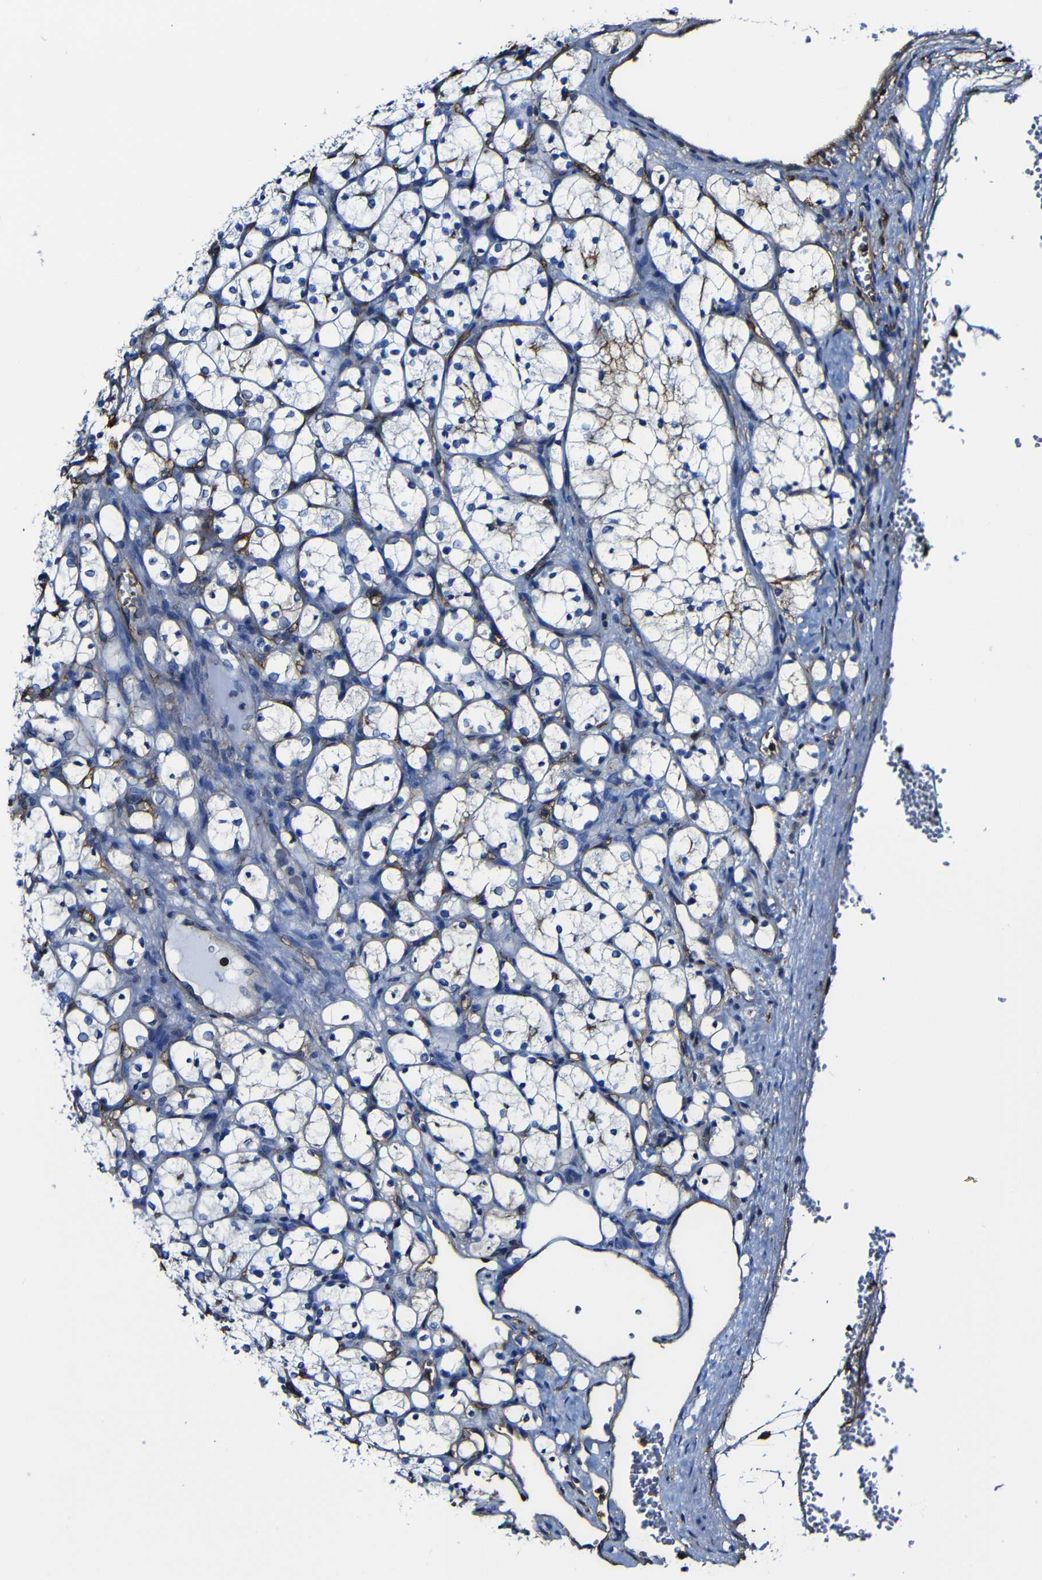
{"staining": {"intensity": "negative", "quantity": "none", "location": "none"}, "tissue": "renal cancer", "cell_type": "Tumor cells", "image_type": "cancer", "snomed": [{"axis": "morphology", "description": "Adenocarcinoma, NOS"}, {"axis": "topography", "description": "Kidney"}], "caption": "DAB (3,3'-diaminobenzidine) immunohistochemical staining of human renal adenocarcinoma reveals no significant positivity in tumor cells. The staining is performed using DAB (3,3'-diaminobenzidine) brown chromogen with nuclei counter-stained in using hematoxylin.", "gene": "MSN", "patient": {"sex": "female", "age": 69}}